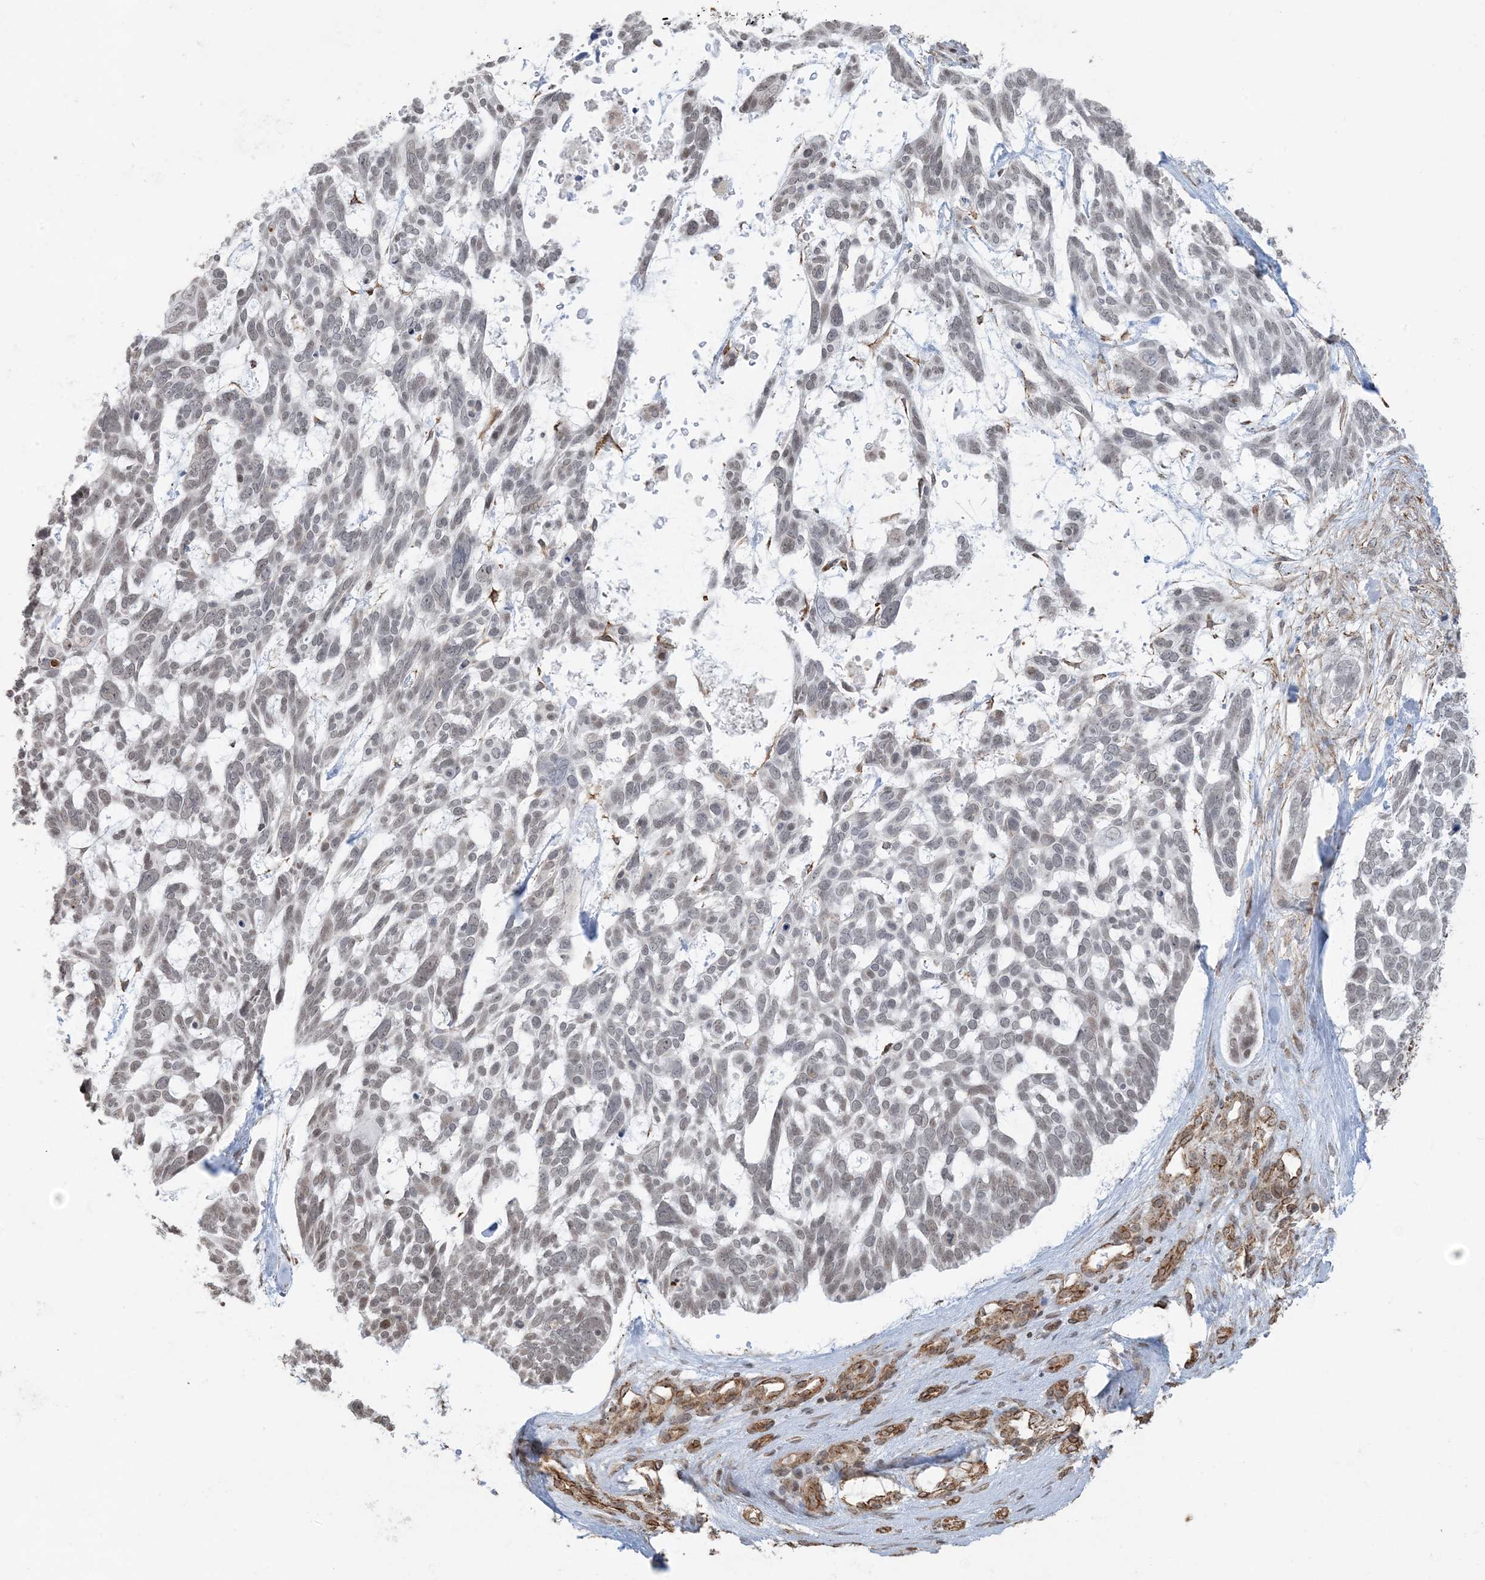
{"staining": {"intensity": "negative", "quantity": "none", "location": "none"}, "tissue": "skin cancer", "cell_type": "Tumor cells", "image_type": "cancer", "snomed": [{"axis": "morphology", "description": "Basal cell carcinoma"}, {"axis": "topography", "description": "Skin"}], "caption": "This is an IHC photomicrograph of human skin basal cell carcinoma. There is no expression in tumor cells.", "gene": "CHCHD4", "patient": {"sex": "male", "age": 88}}